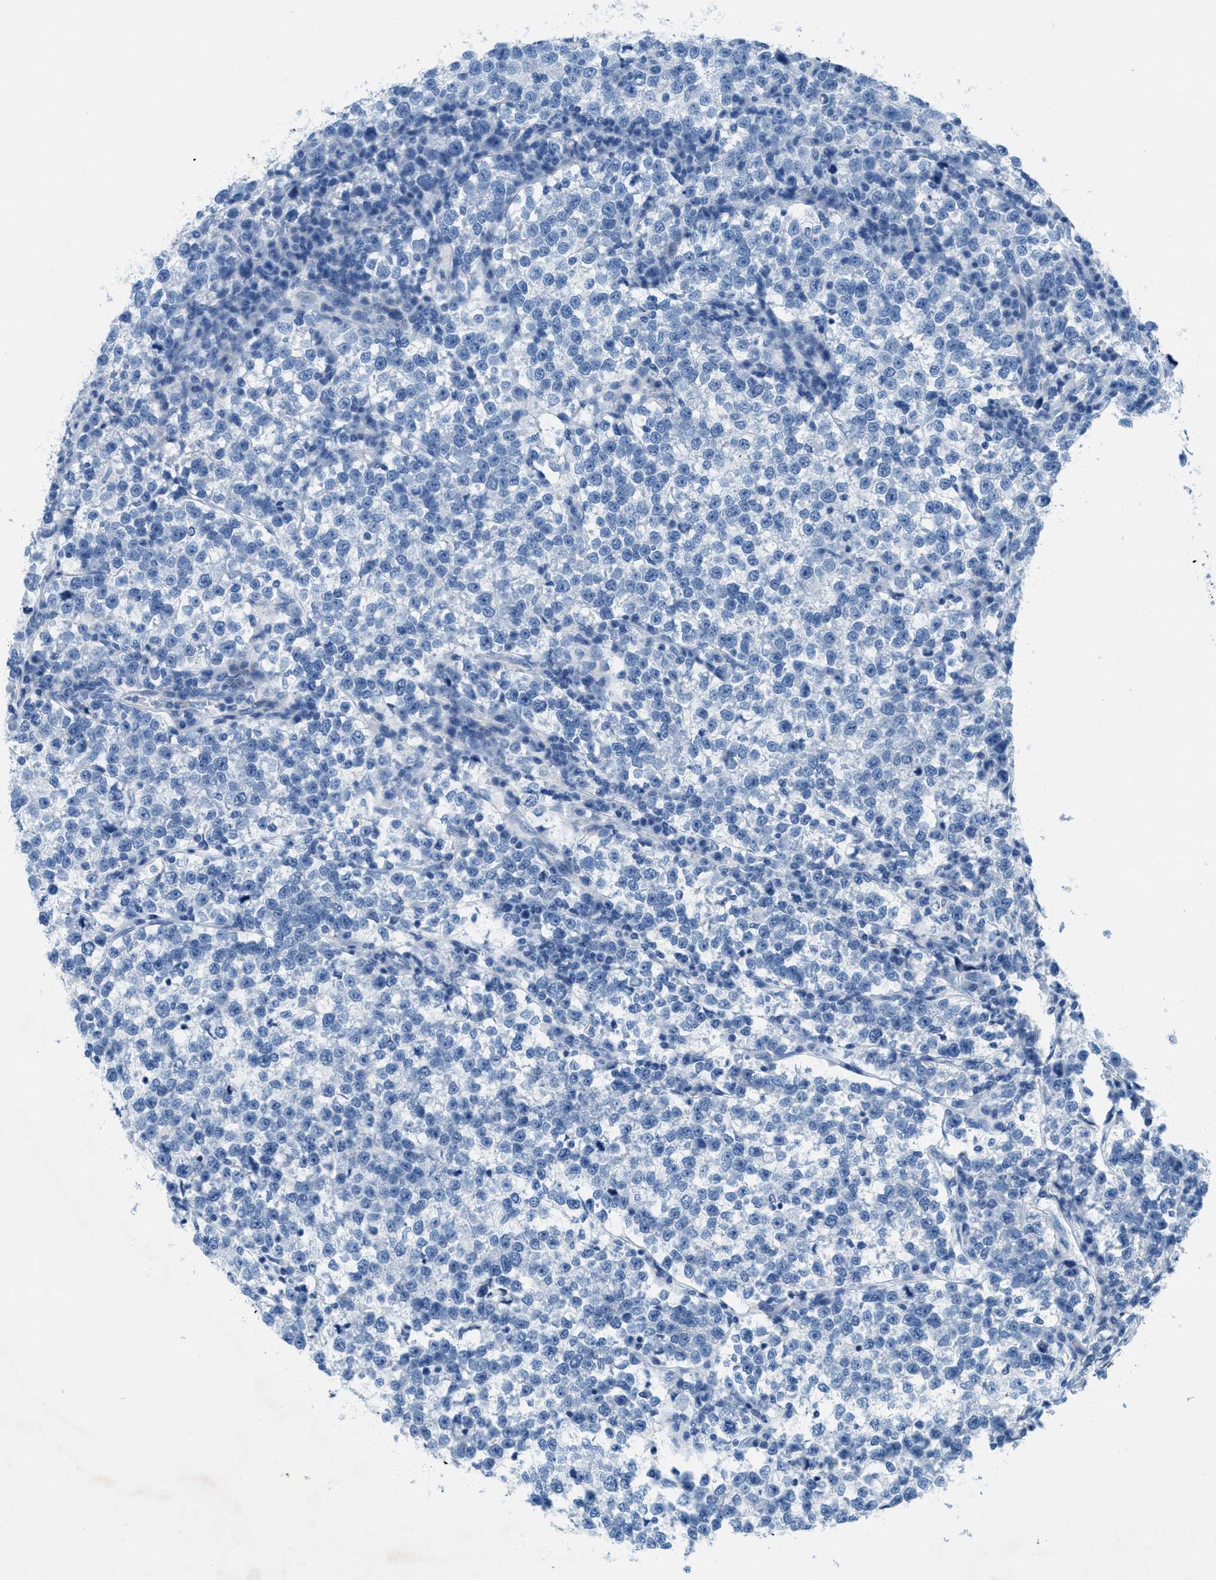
{"staining": {"intensity": "negative", "quantity": "none", "location": "none"}, "tissue": "testis cancer", "cell_type": "Tumor cells", "image_type": "cancer", "snomed": [{"axis": "morphology", "description": "Normal tissue, NOS"}, {"axis": "morphology", "description": "Seminoma, NOS"}, {"axis": "topography", "description": "Testis"}], "caption": "A photomicrograph of testis cancer (seminoma) stained for a protein demonstrates no brown staining in tumor cells.", "gene": "GALNT17", "patient": {"sex": "male", "age": 43}}